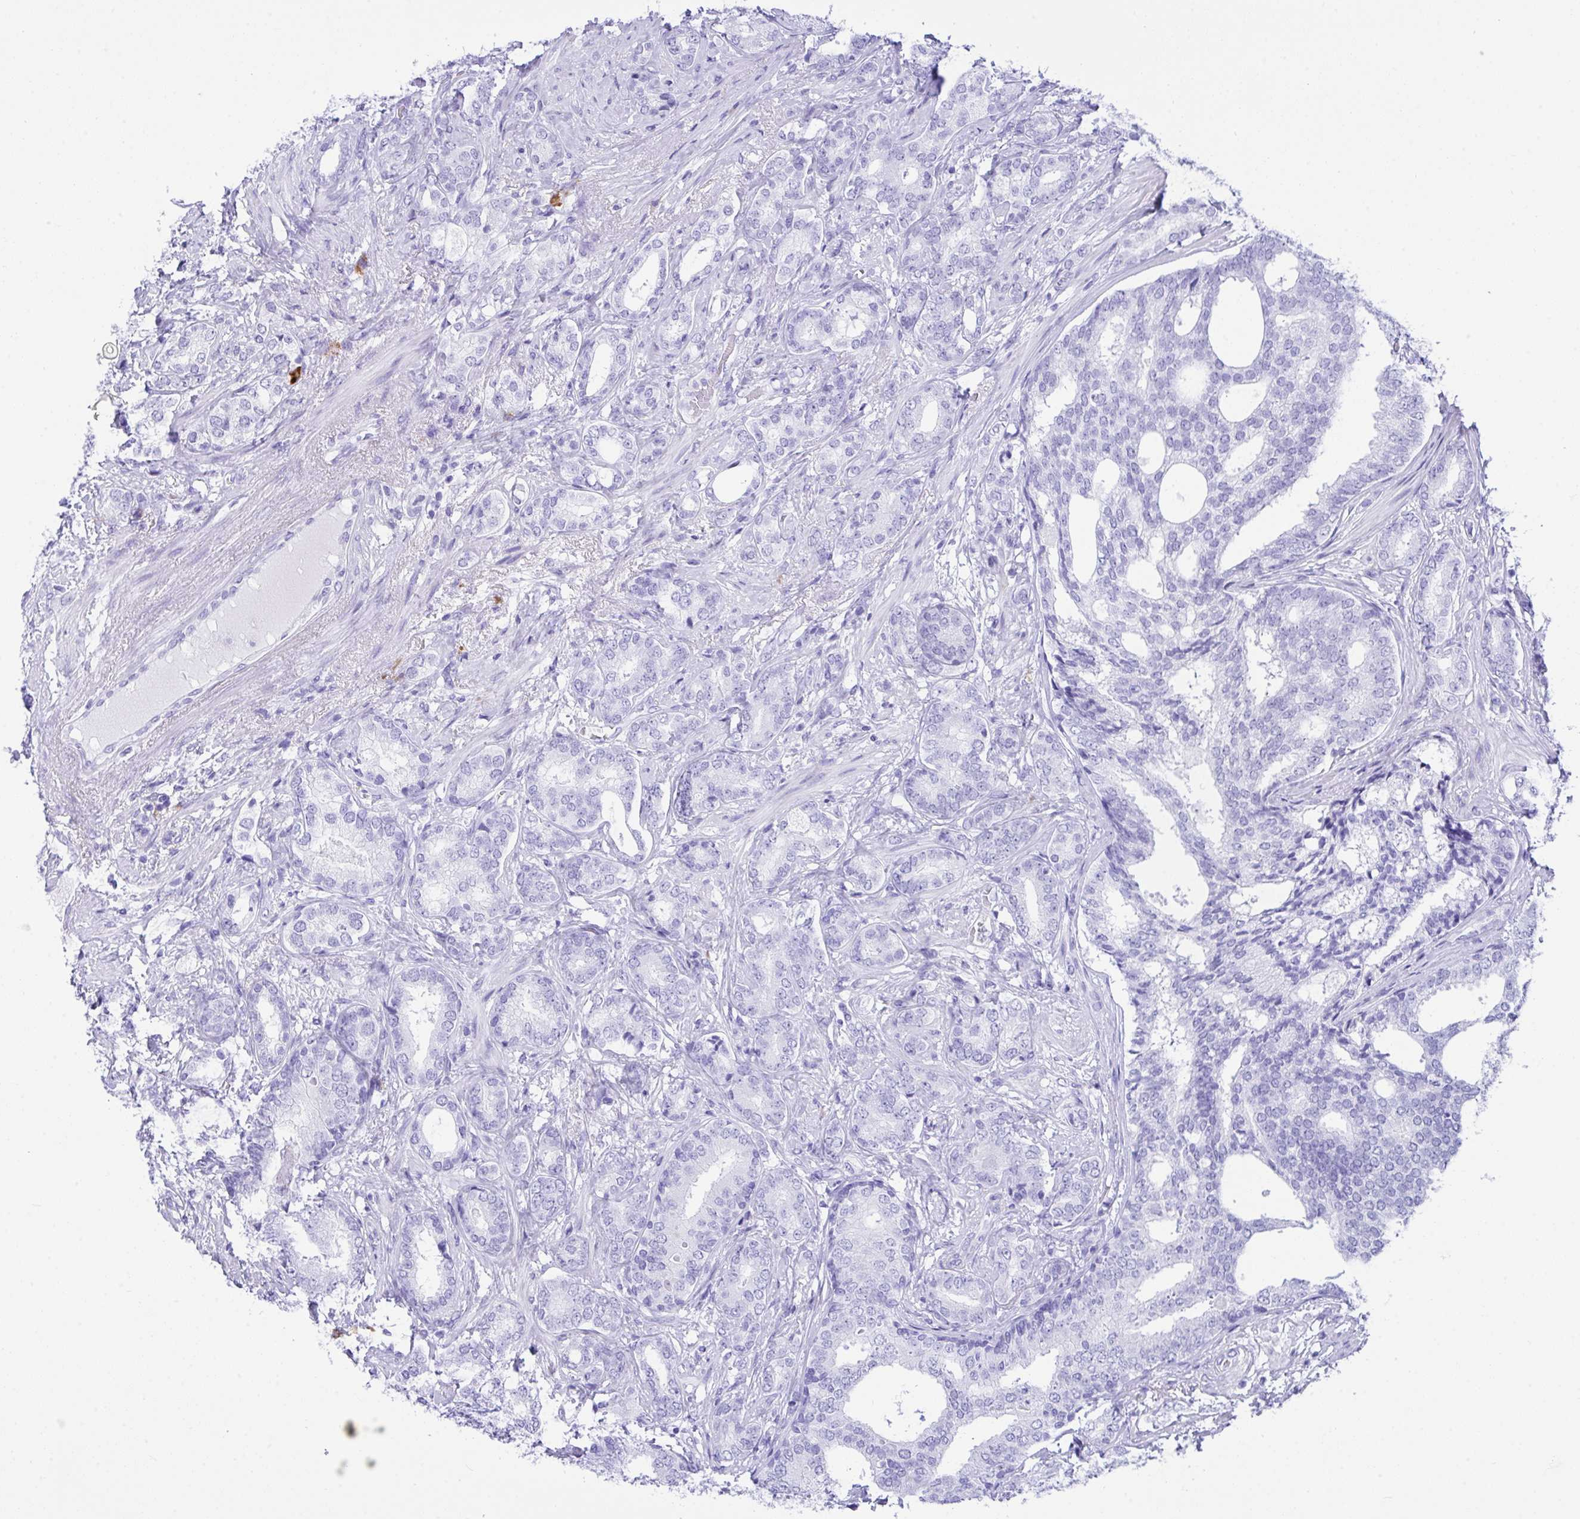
{"staining": {"intensity": "negative", "quantity": "none", "location": "none"}, "tissue": "prostate cancer", "cell_type": "Tumor cells", "image_type": "cancer", "snomed": [{"axis": "morphology", "description": "Adenocarcinoma, High grade"}, {"axis": "topography", "description": "Prostate"}], "caption": "Tumor cells show no significant protein staining in prostate cancer (adenocarcinoma (high-grade)).", "gene": "BEST4", "patient": {"sex": "male", "age": 62}}